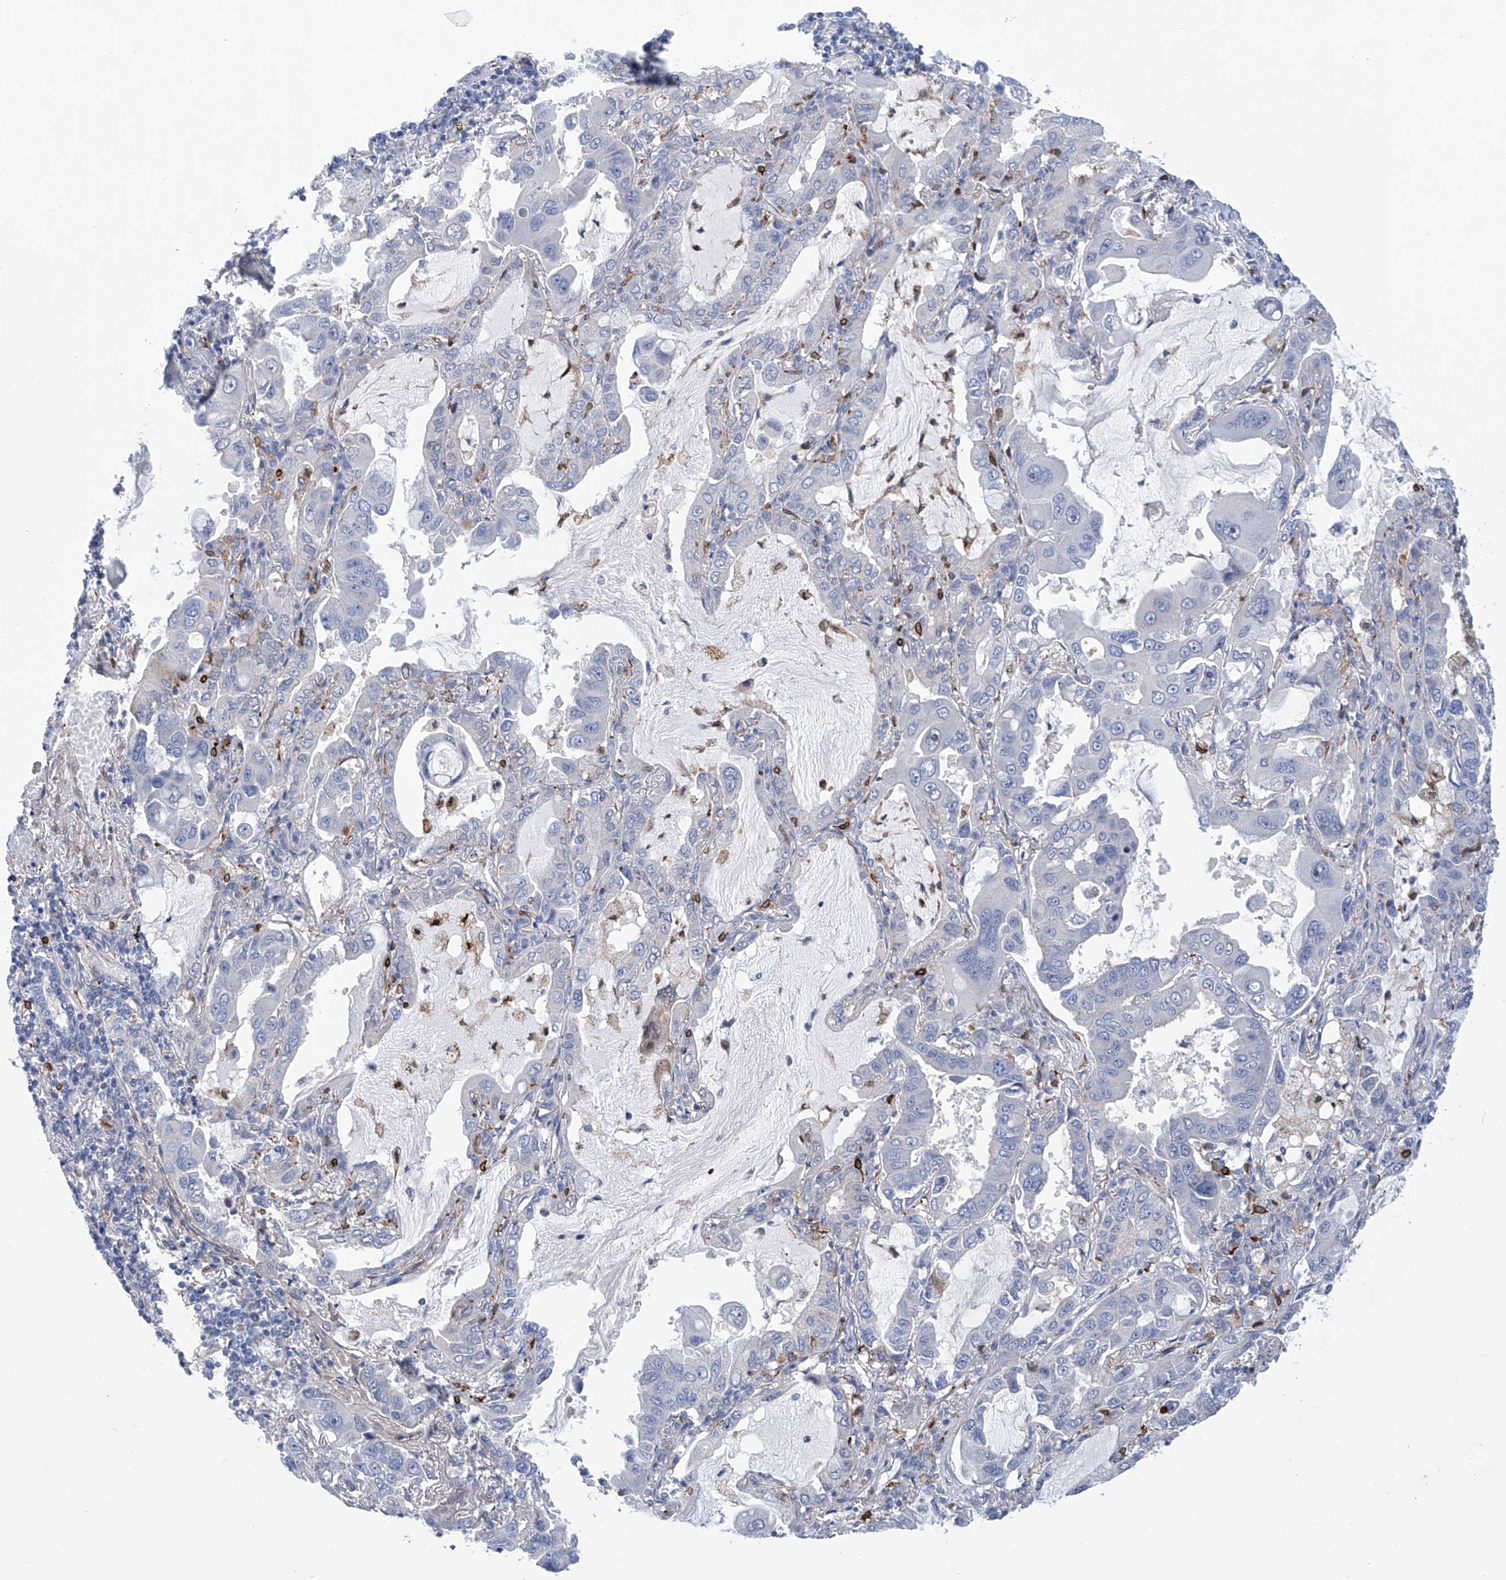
{"staining": {"intensity": "negative", "quantity": "none", "location": "none"}, "tissue": "lung cancer", "cell_type": "Tumor cells", "image_type": "cancer", "snomed": [{"axis": "morphology", "description": "Adenocarcinoma, NOS"}, {"axis": "topography", "description": "Lung"}], "caption": "This is a micrograph of IHC staining of adenocarcinoma (lung), which shows no staining in tumor cells.", "gene": "TNN", "patient": {"sex": "male", "age": 64}}